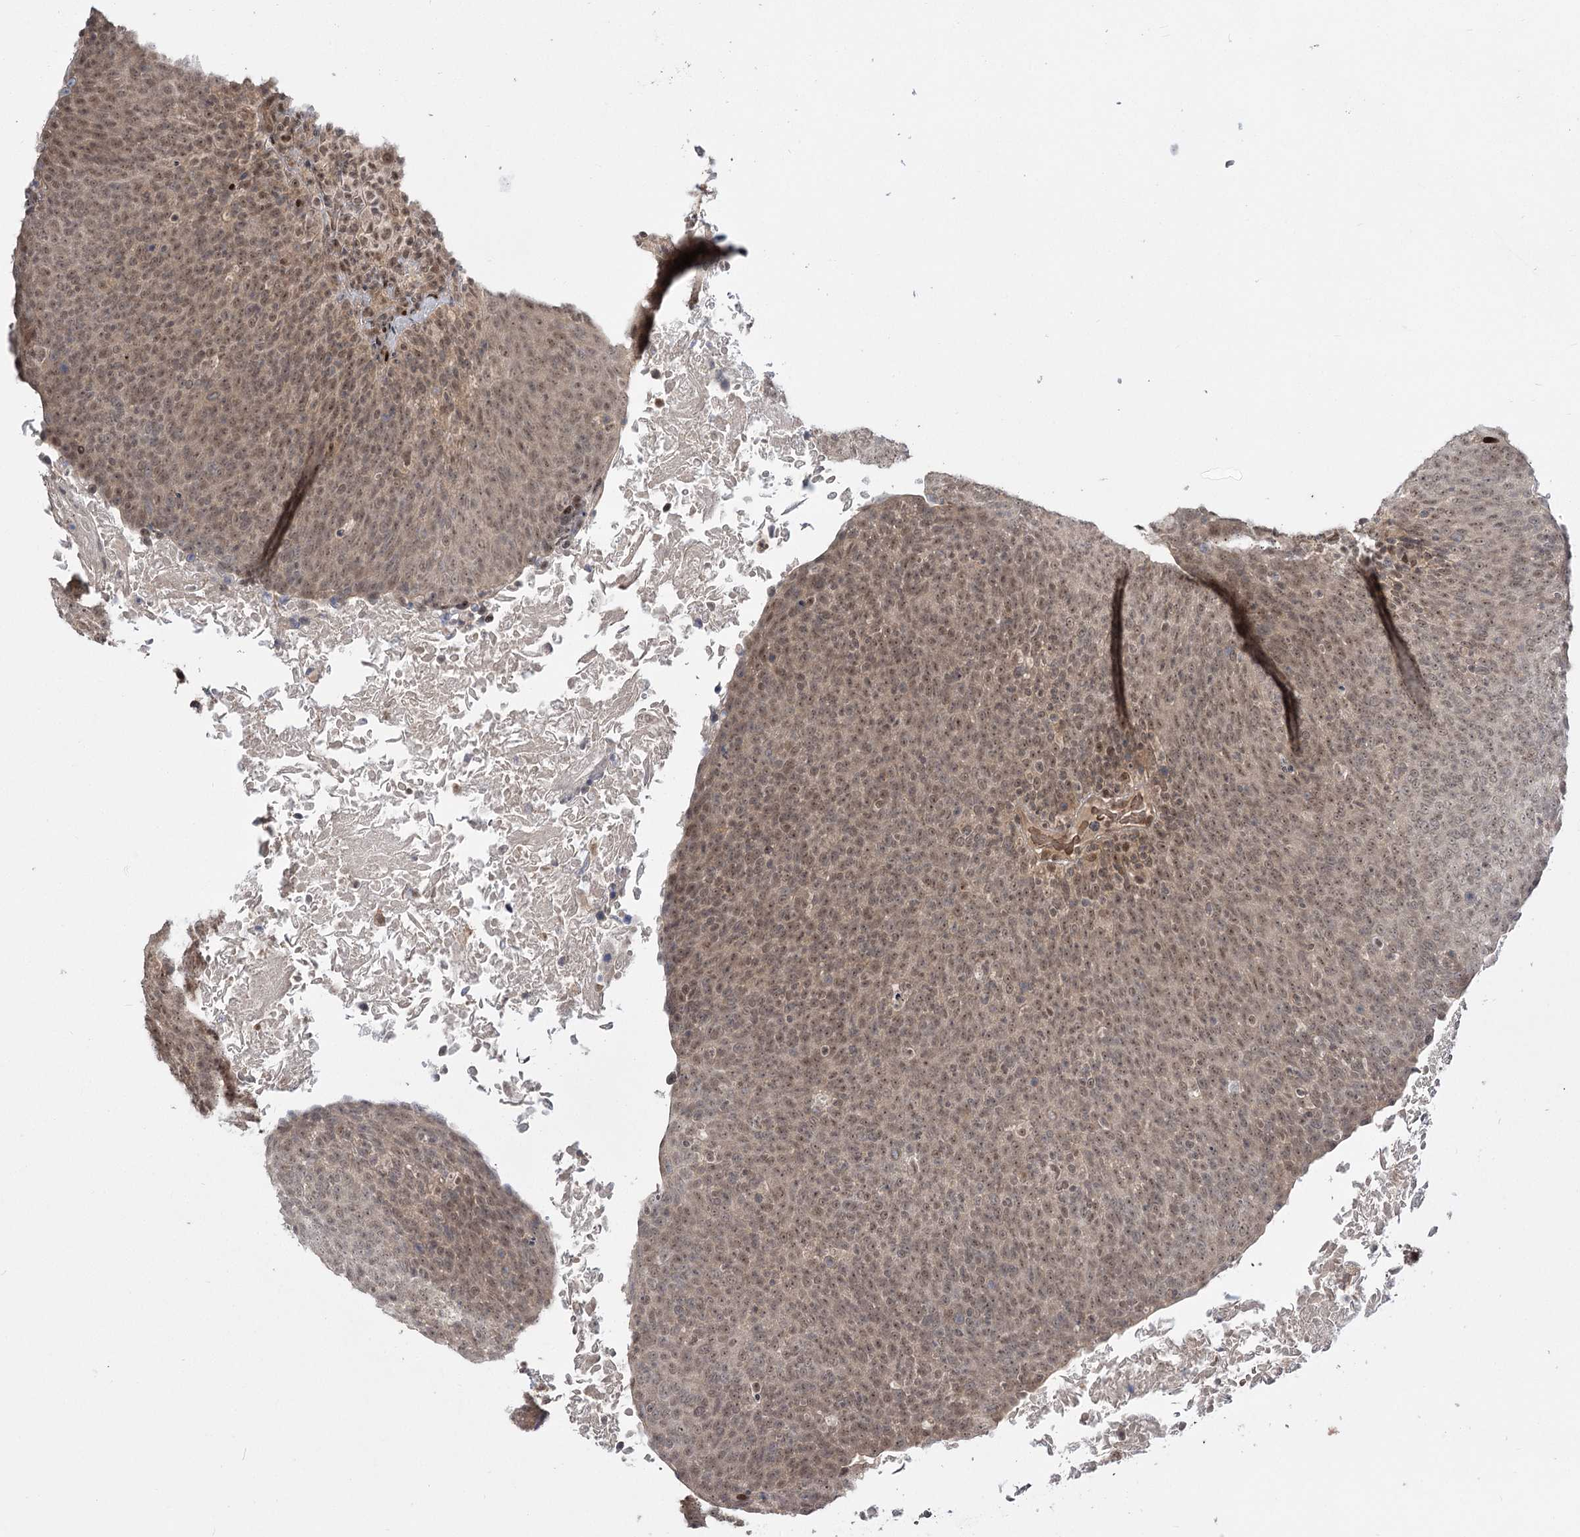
{"staining": {"intensity": "moderate", "quantity": ">75%", "location": "nuclear"}, "tissue": "head and neck cancer", "cell_type": "Tumor cells", "image_type": "cancer", "snomed": [{"axis": "morphology", "description": "Squamous cell carcinoma, NOS"}, {"axis": "morphology", "description": "Squamous cell carcinoma, metastatic, NOS"}, {"axis": "topography", "description": "Lymph node"}, {"axis": "topography", "description": "Head-Neck"}], "caption": "The photomicrograph reveals immunohistochemical staining of metastatic squamous cell carcinoma (head and neck). There is moderate nuclear expression is appreciated in approximately >75% of tumor cells. (Stains: DAB (3,3'-diaminobenzidine) in brown, nuclei in blue, Microscopy: brightfield microscopy at high magnification).", "gene": "HELQ", "patient": {"sex": "male", "age": 62}}